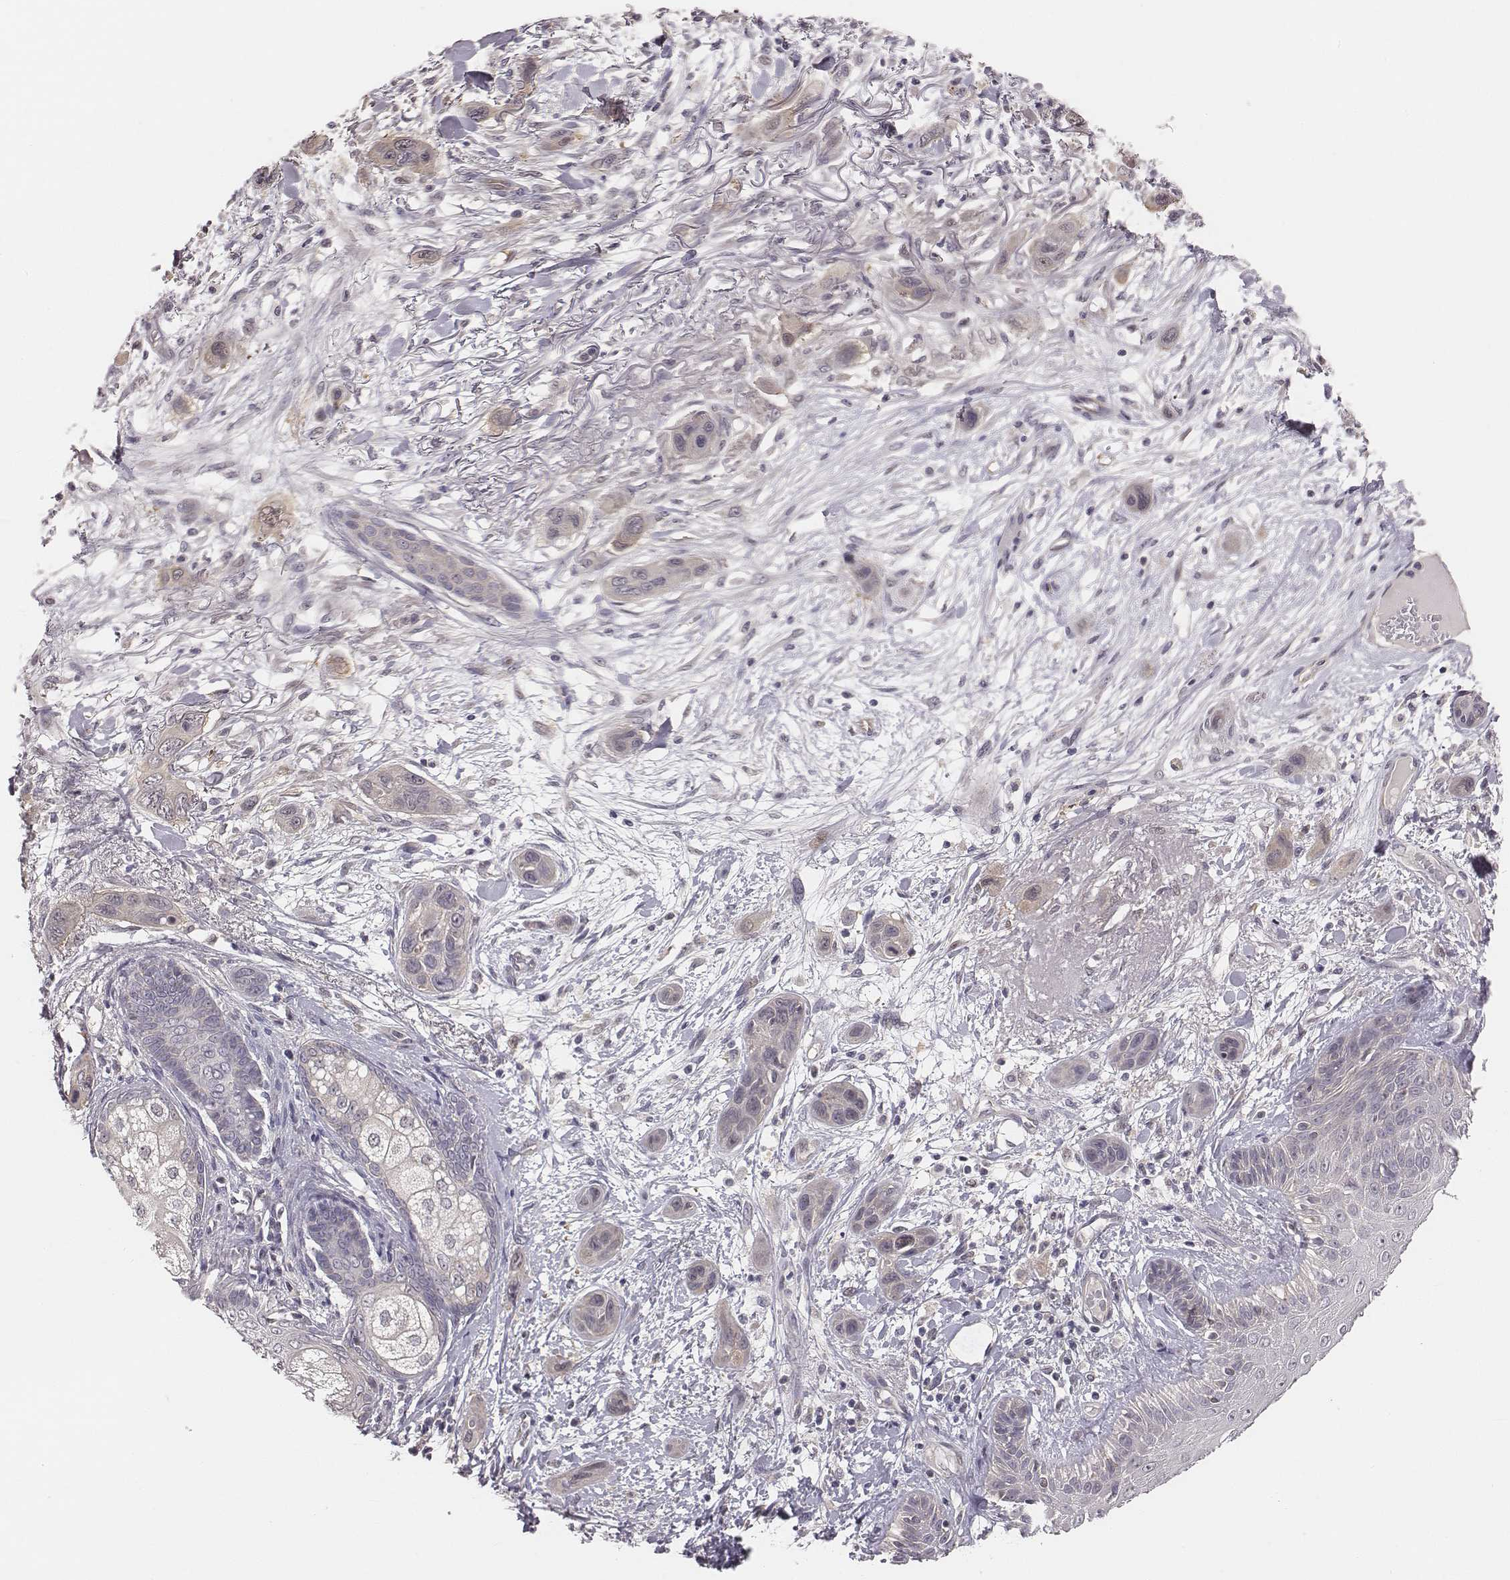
{"staining": {"intensity": "negative", "quantity": "none", "location": "none"}, "tissue": "skin cancer", "cell_type": "Tumor cells", "image_type": "cancer", "snomed": [{"axis": "morphology", "description": "Squamous cell carcinoma, NOS"}, {"axis": "topography", "description": "Skin"}], "caption": "The IHC photomicrograph has no significant positivity in tumor cells of skin cancer (squamous cell carcinoma) tissue.", "gene": "SMURF2", "patient": {"sex": "male", "age": 79}}